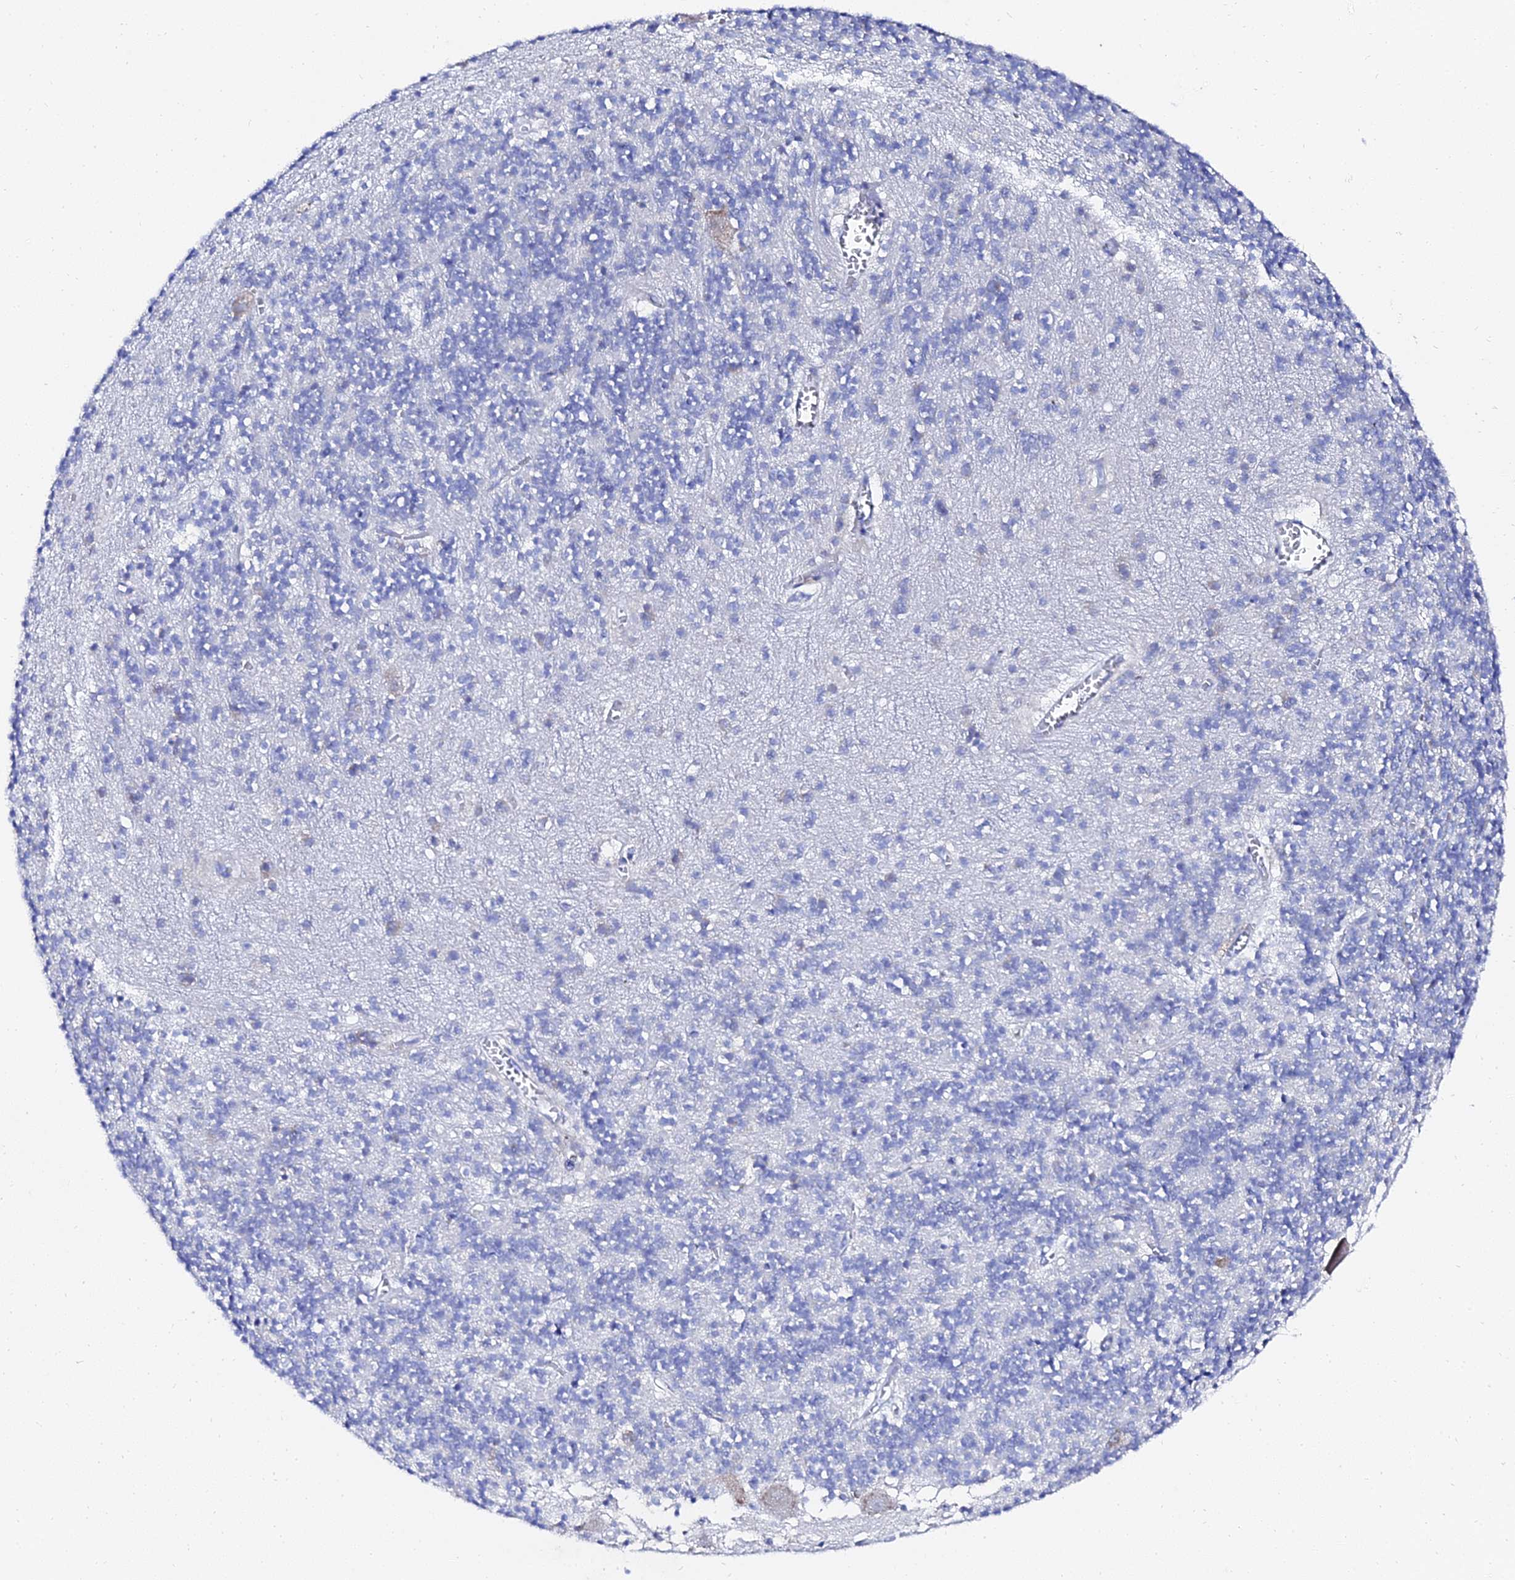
{"staining": {"intensity": "negative", "quantity": "none", "location": "none"}, "tissue": "cerebellum", "cell_type": "Cells in granular layer", "image_type": "normal", "snomed": [{"axis": "morphology", "description": "Normal tissue, NOS"}, {"axis": "topography", "description": "Cerebellum"}], "caption": "Cells in granular layer show no significant protein expression in normal cerebellum.", "gene": "PTTG1", "patient": {"sex": "male", "age": 54}}